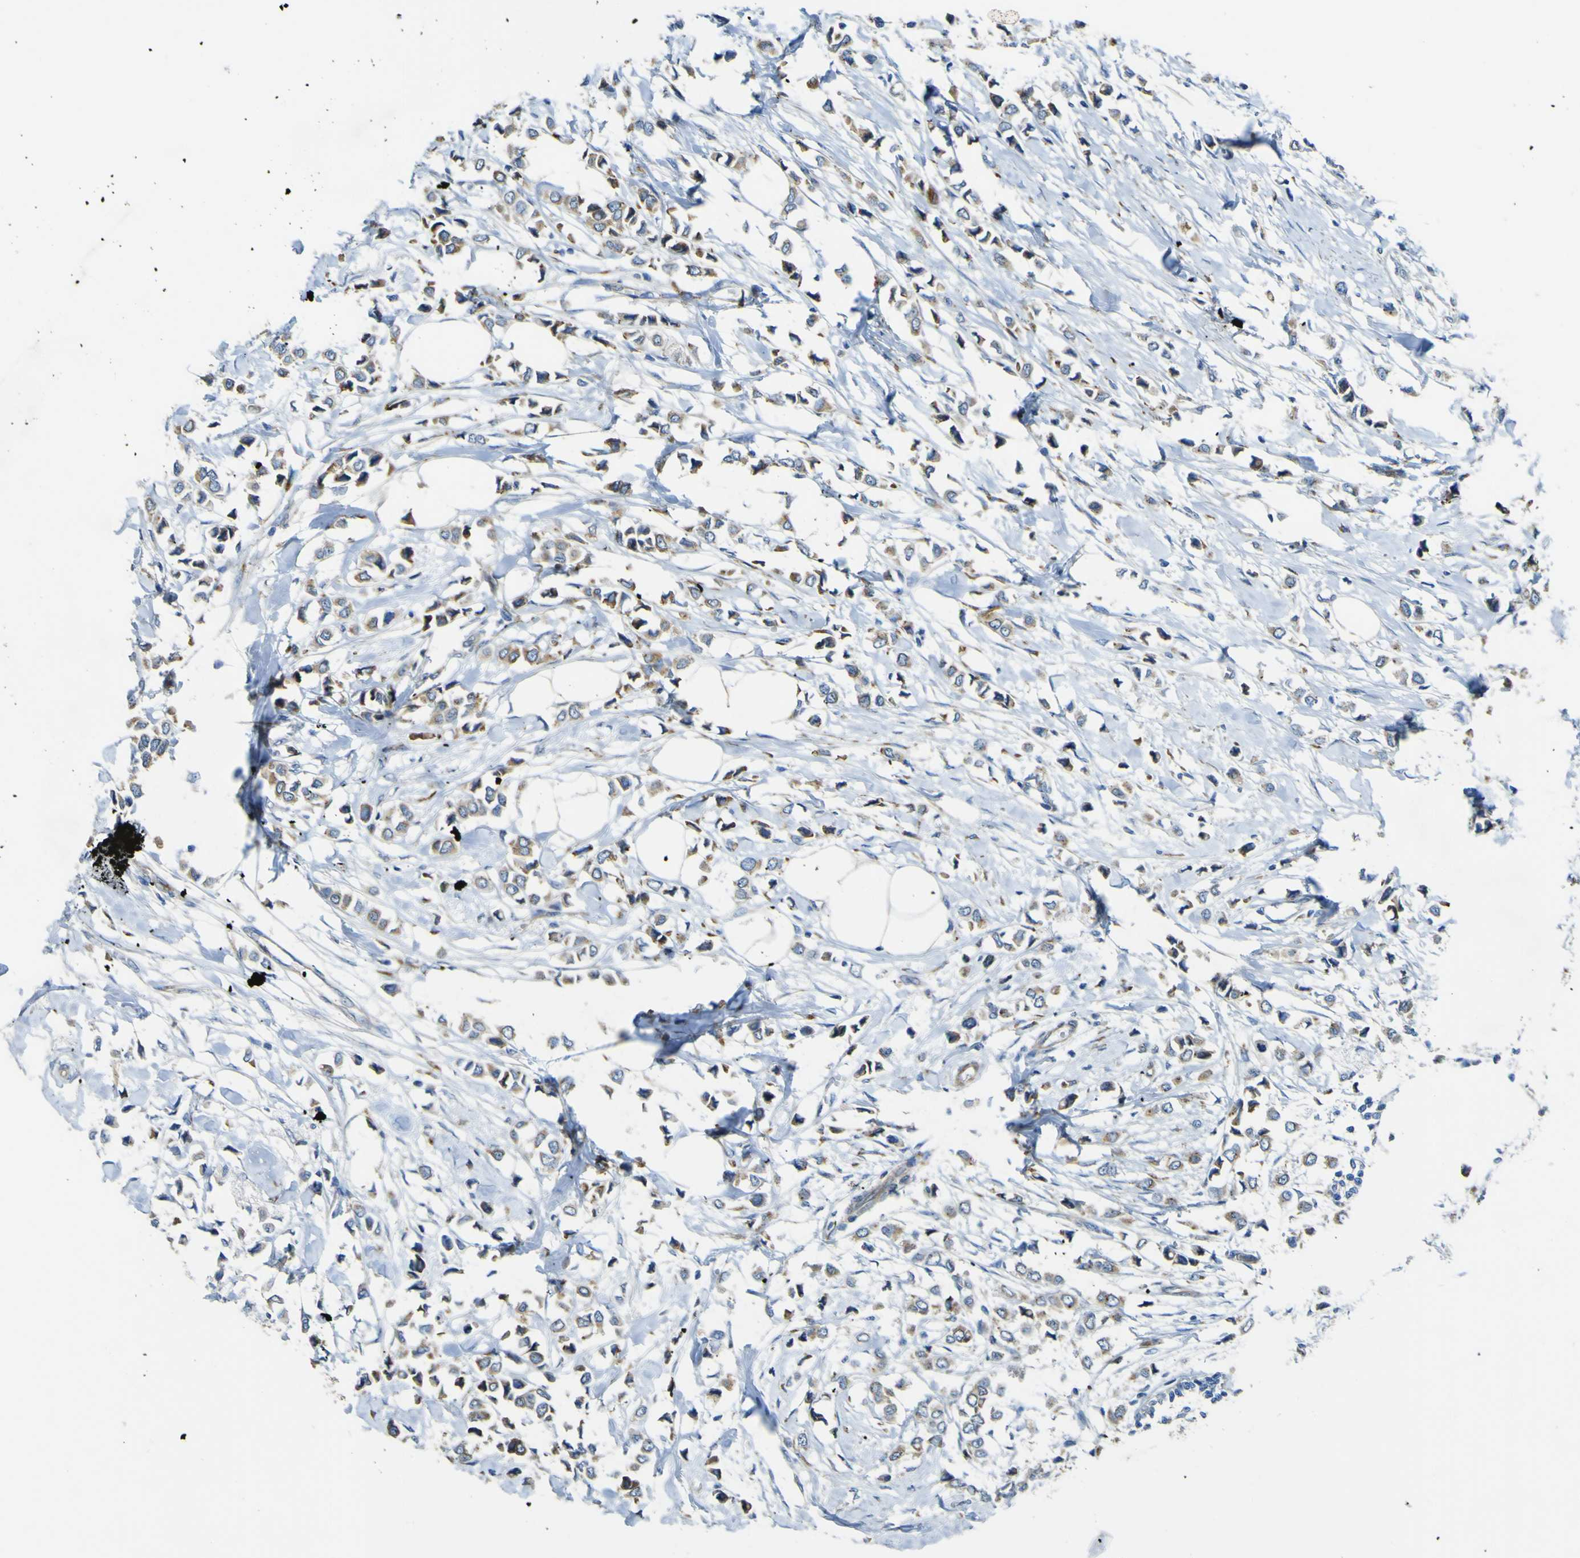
{"staining": {"intensity": "weak", "quantity": ">75%", "location": "cytoplasmic/membranous"}, "tissue": "breast cancer", "cell_type": "Tumor cells", "image_type": "cancer", "snomed": [{"axis": "morphology", "description": "Lobular carcinoma"}, {"axis": "topography", "description": "Breast"}], "caption": "Immunohistochemistry (IHC) micrograph of neoplastic tissue: breast cancer stained using immunohistochemistry reveals low levels of weak protein expression localized specifically in the cytoplasmic/membranous of tumor cells, appearing as a cytoplasmic/membranous brown color.", "gene": "ALDH18A1", "patient": {"sex": "female", "age": 51}}